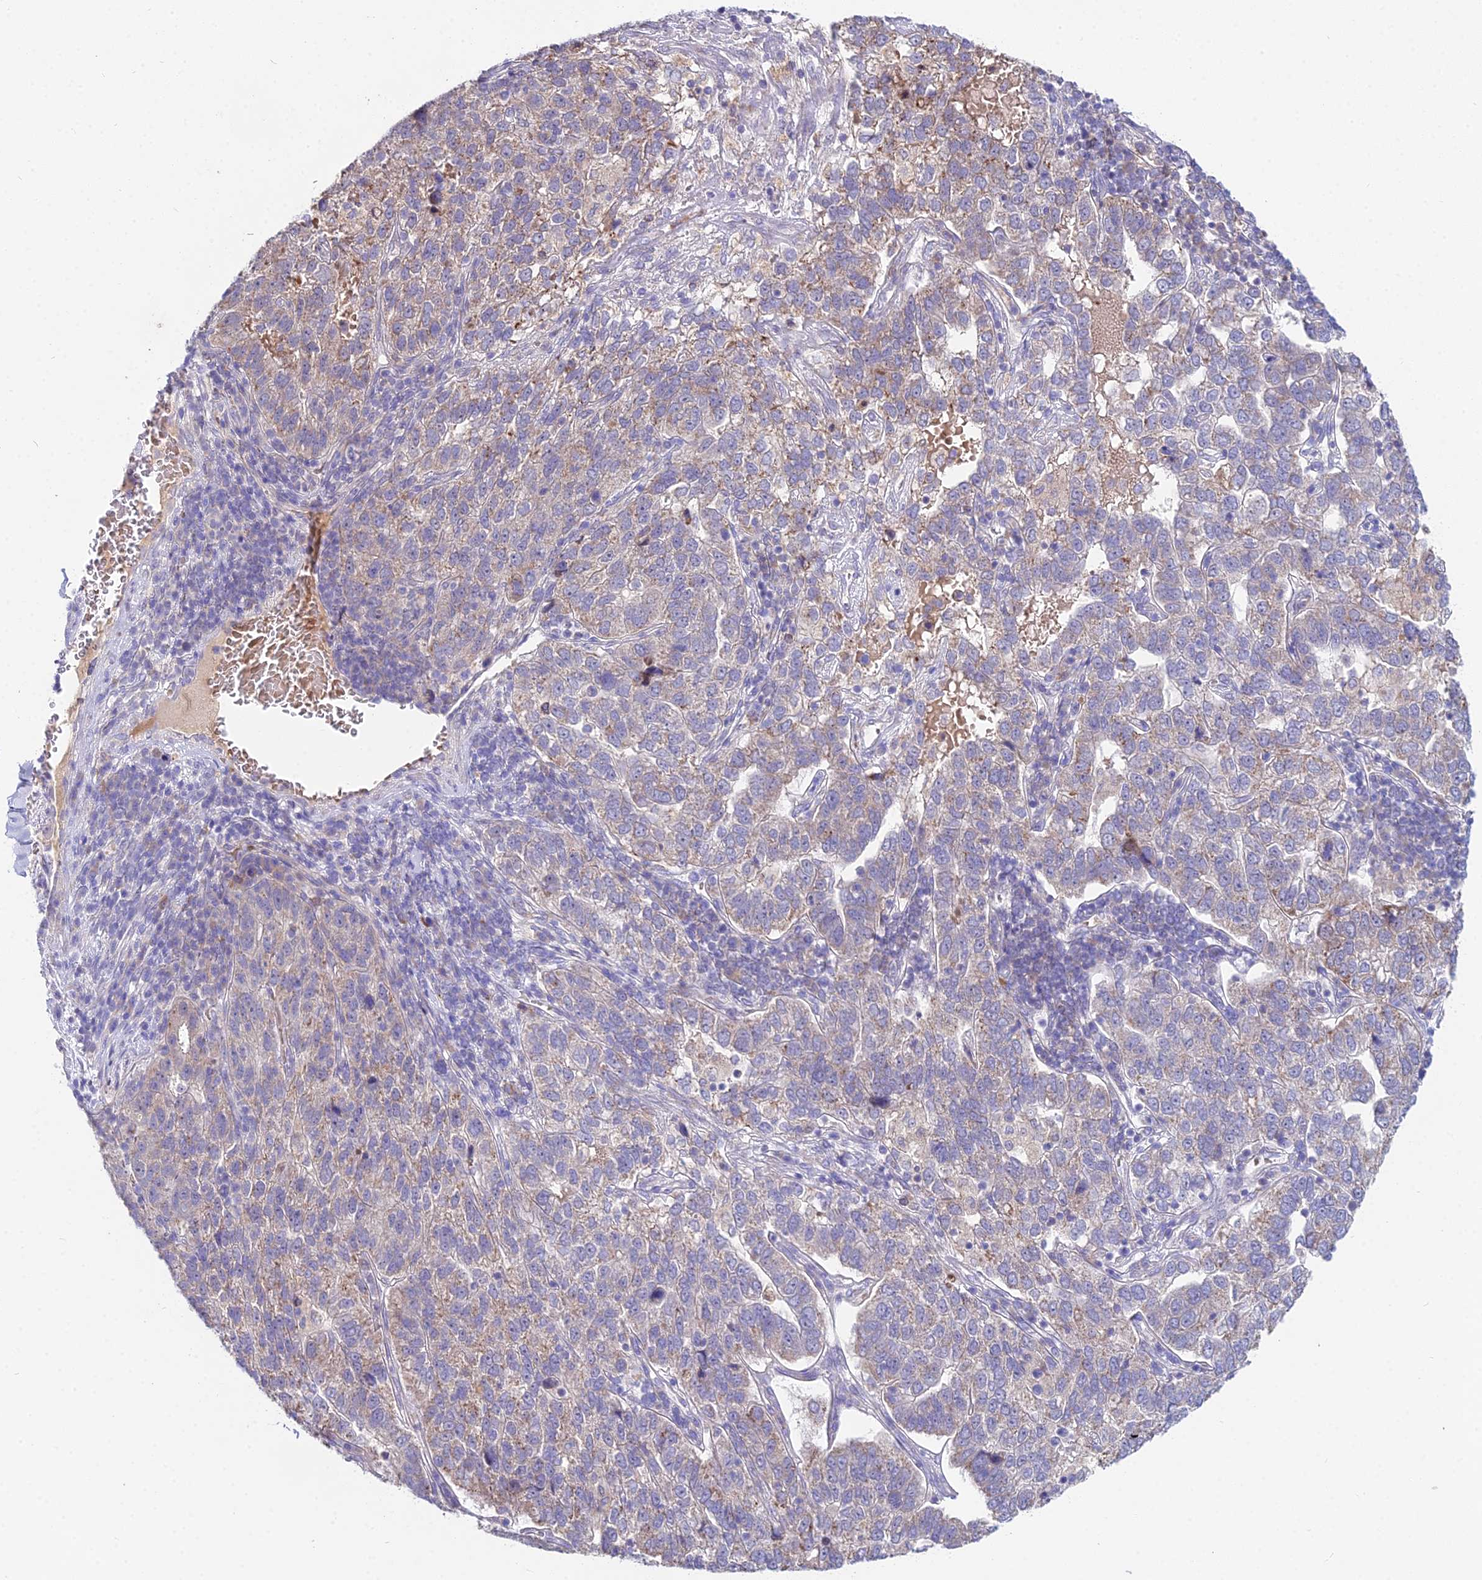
{"staining": {"intensity": "weak", "quantity": "25%-75%", "location": "cytoplasmic/membranous"}, "tissue": "pancreatic cancer", "cell_type": "Tumor cells", "image_type": "cancer", "snomed": [{"axis": "morphology", "description": "Adenocarcinoma, NOS"}, {"axis": "topography", "description": "Pancreas"}], "caption": "There is low levels of weak cytoplasmic/membranous staining in tumor cells of pancreatic adenocarcinoma, as demonstrated by immunohistochemical staining (brown color).", "gene": "WDR43", "patient": {"sex": "female", "age": 61}}